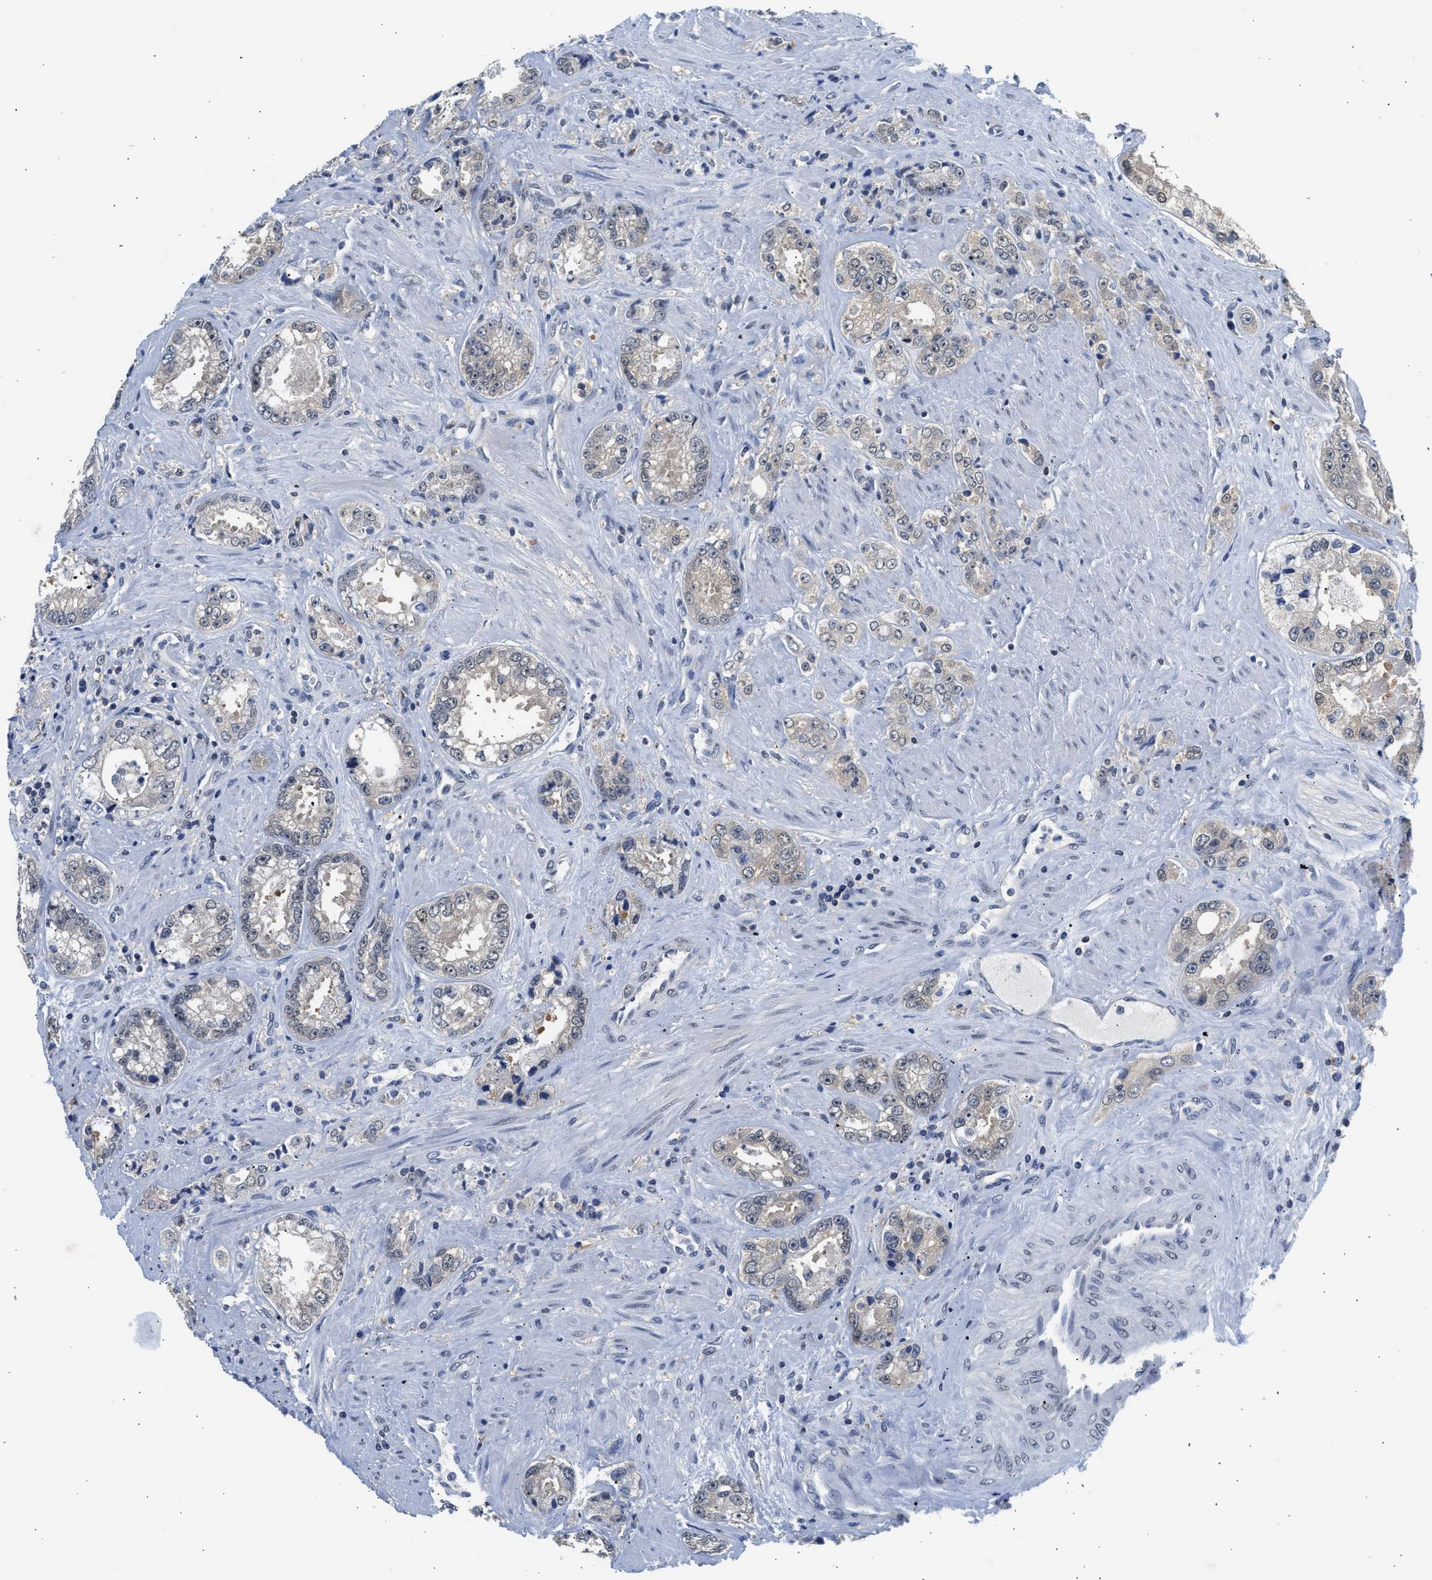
{"staining": {"intensity": "negative", "quantity": "none", "location": "none"}, "tissue": "prostate cancer", "cell_type": "Tumor cells", "image_type": "cancer", "snomed": [{"axis": "morphology", "description": "Adenocarcinoma, High grade"}, {"axis": "topography", "description": "Prostate"}], "caption": "Immunohistochemical staining of prostate cancer shows no significant expression in tumor cells.", "gene": "PPM1L", "patient": {"sex": "male", "age": 61}}